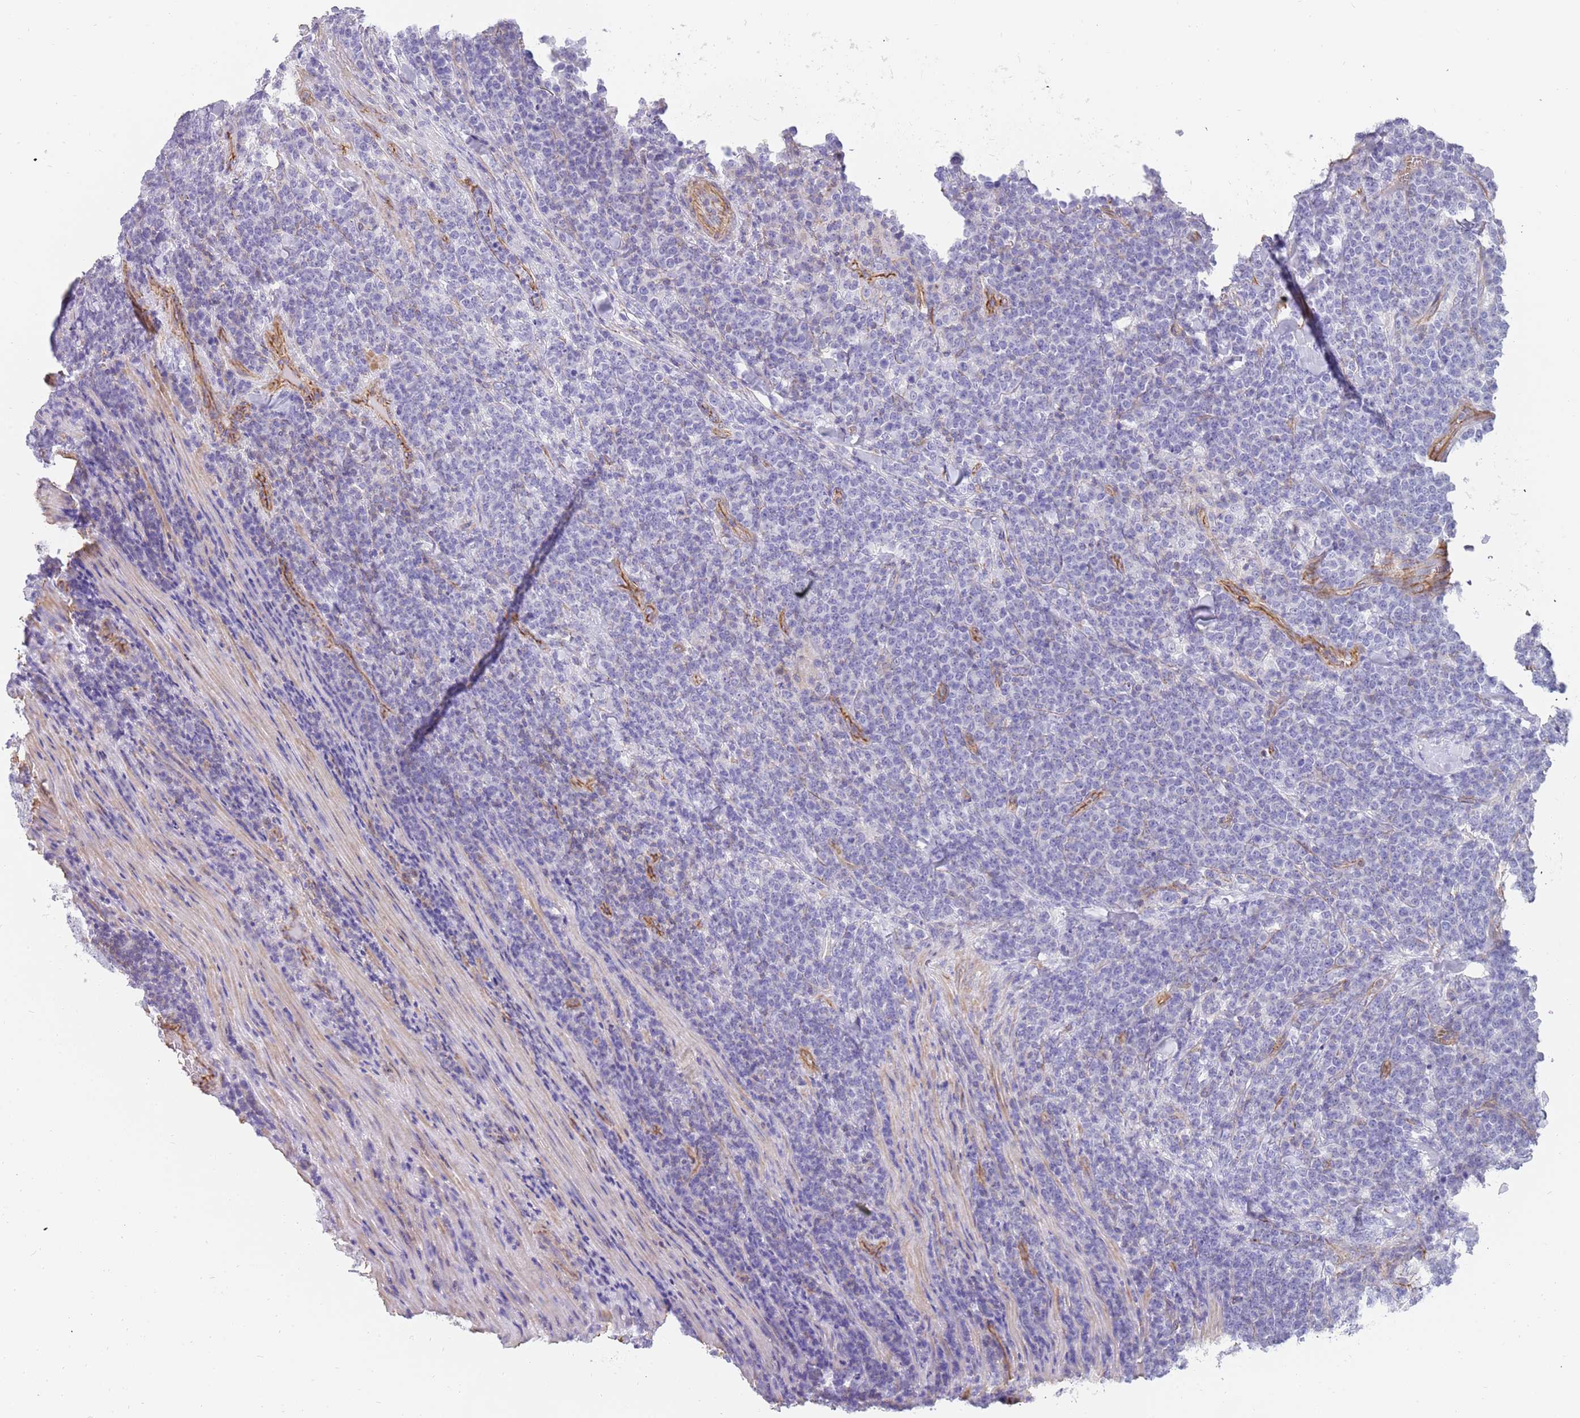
{"staining": {"intensity": "negative", "quantity": "none", "location": "none"}, "tissue": "lymphoma", "cell_type": "Tumor cells", "image_type": "cancer", "snomed": [{"axis": "morphology", "description": "Malignant lymphoma, non-Hodgkin's type, High grade"}, {"axis": "topography", "description": "Small intestine"}], "caption": "DAB immunohistochemical staining of human lymphoma demonstrates no significant expression in tumor cells.", "gene": "GFRAL", "patient": {"sex": "male", "age": 8}}